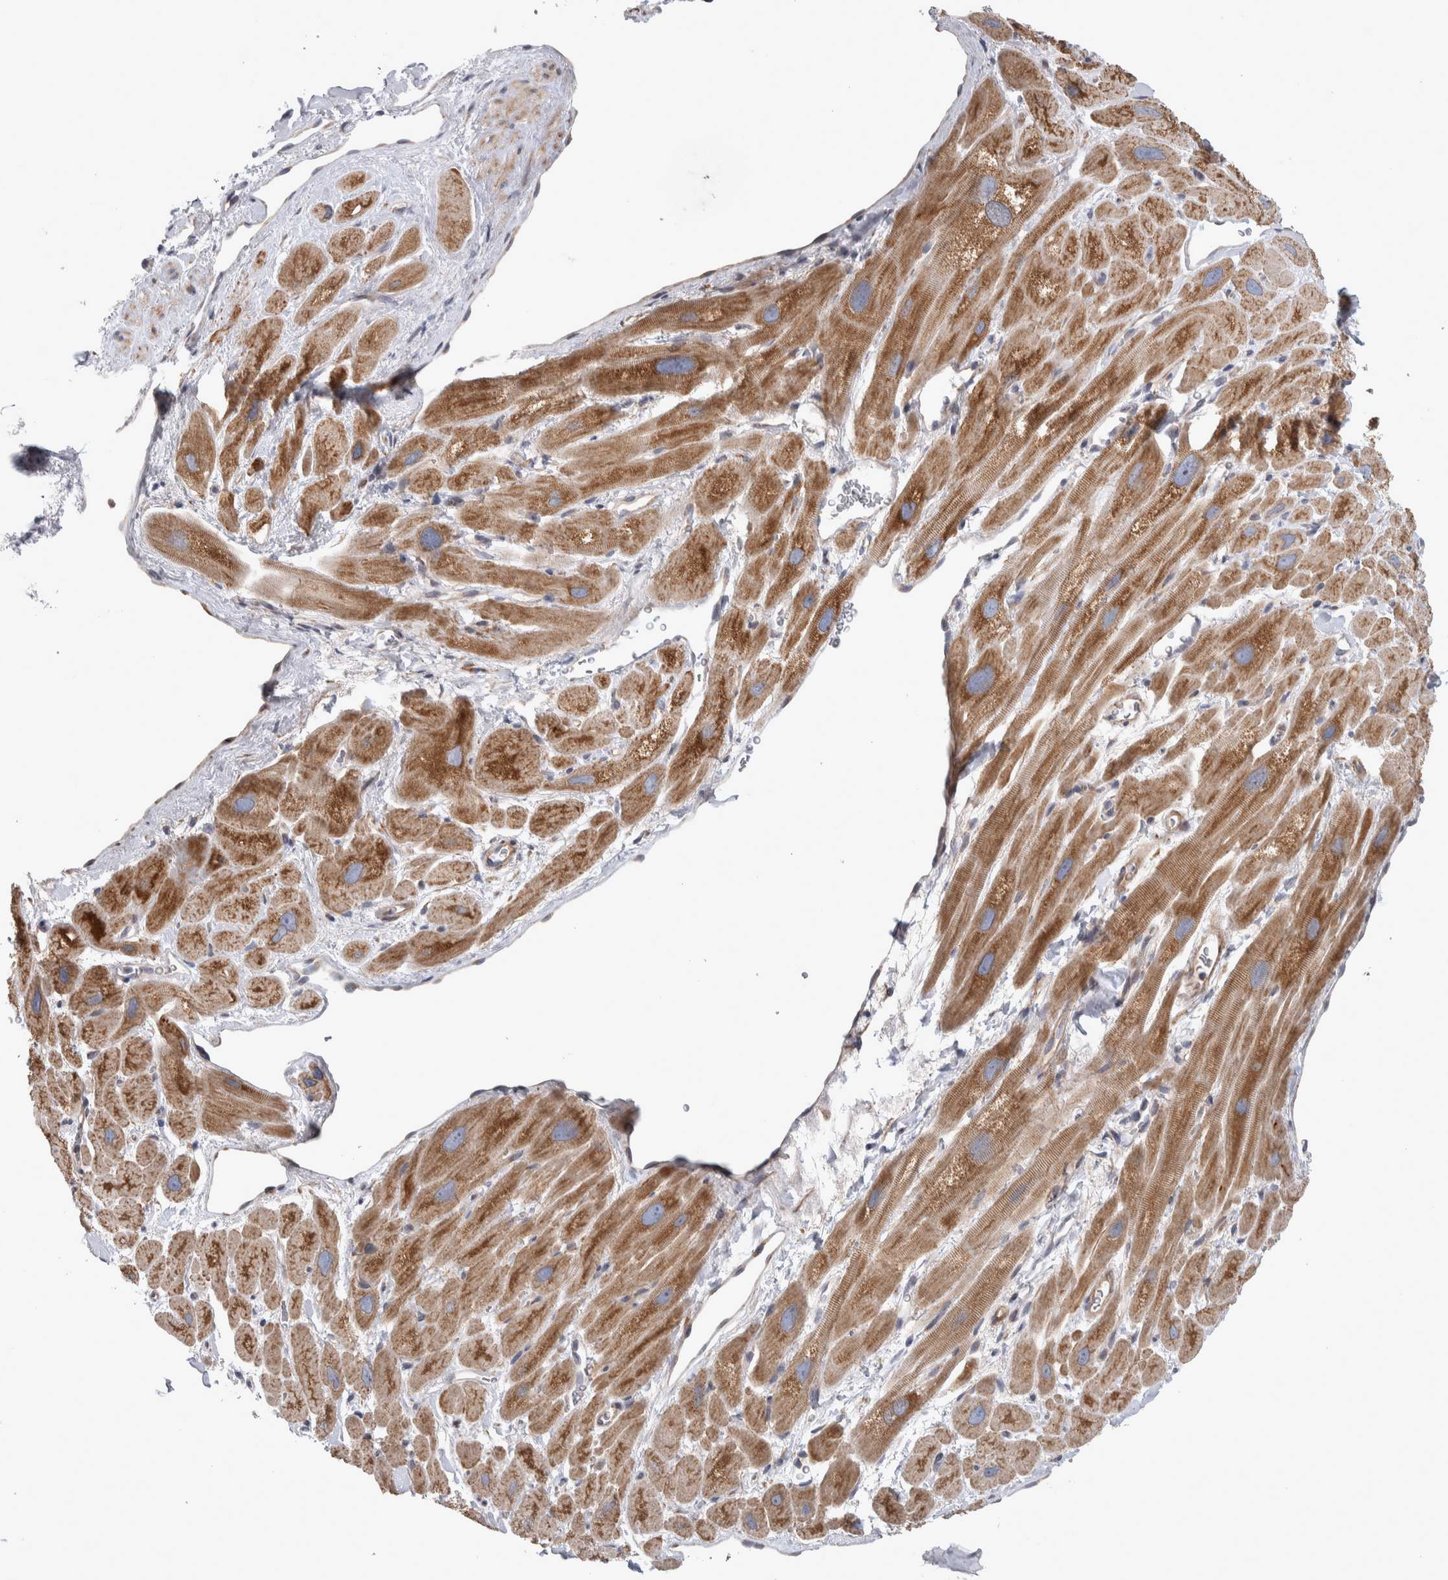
{"staining": {"intensity": "moderate", "quantity": ">75%", "location": "cytoplasmic/membranous"}, "tissue": "heart muscle", "cell_type": "Cardiomyocytes", "image_type": "normal", "snomed": [{"axis": "morphology", "description": "Normal tissue, NOS"}, {"axis": "topography", "description": "Heart"}], "caption": "DAB immunohistochemical staining of normal heart muscle demonstrates moderate cytoplasmic/membranous protein positivity in about >75% of cardiomyocytes. The staining was performed using DAB (3,3'-diaminobenzidine) to visualize the protein expression in brown, while the nuclei were stained in blue with hematoxylin (Magnification: 20x).", "gene": "SCO1", "patient": {"sex": "male", "age": 49}}